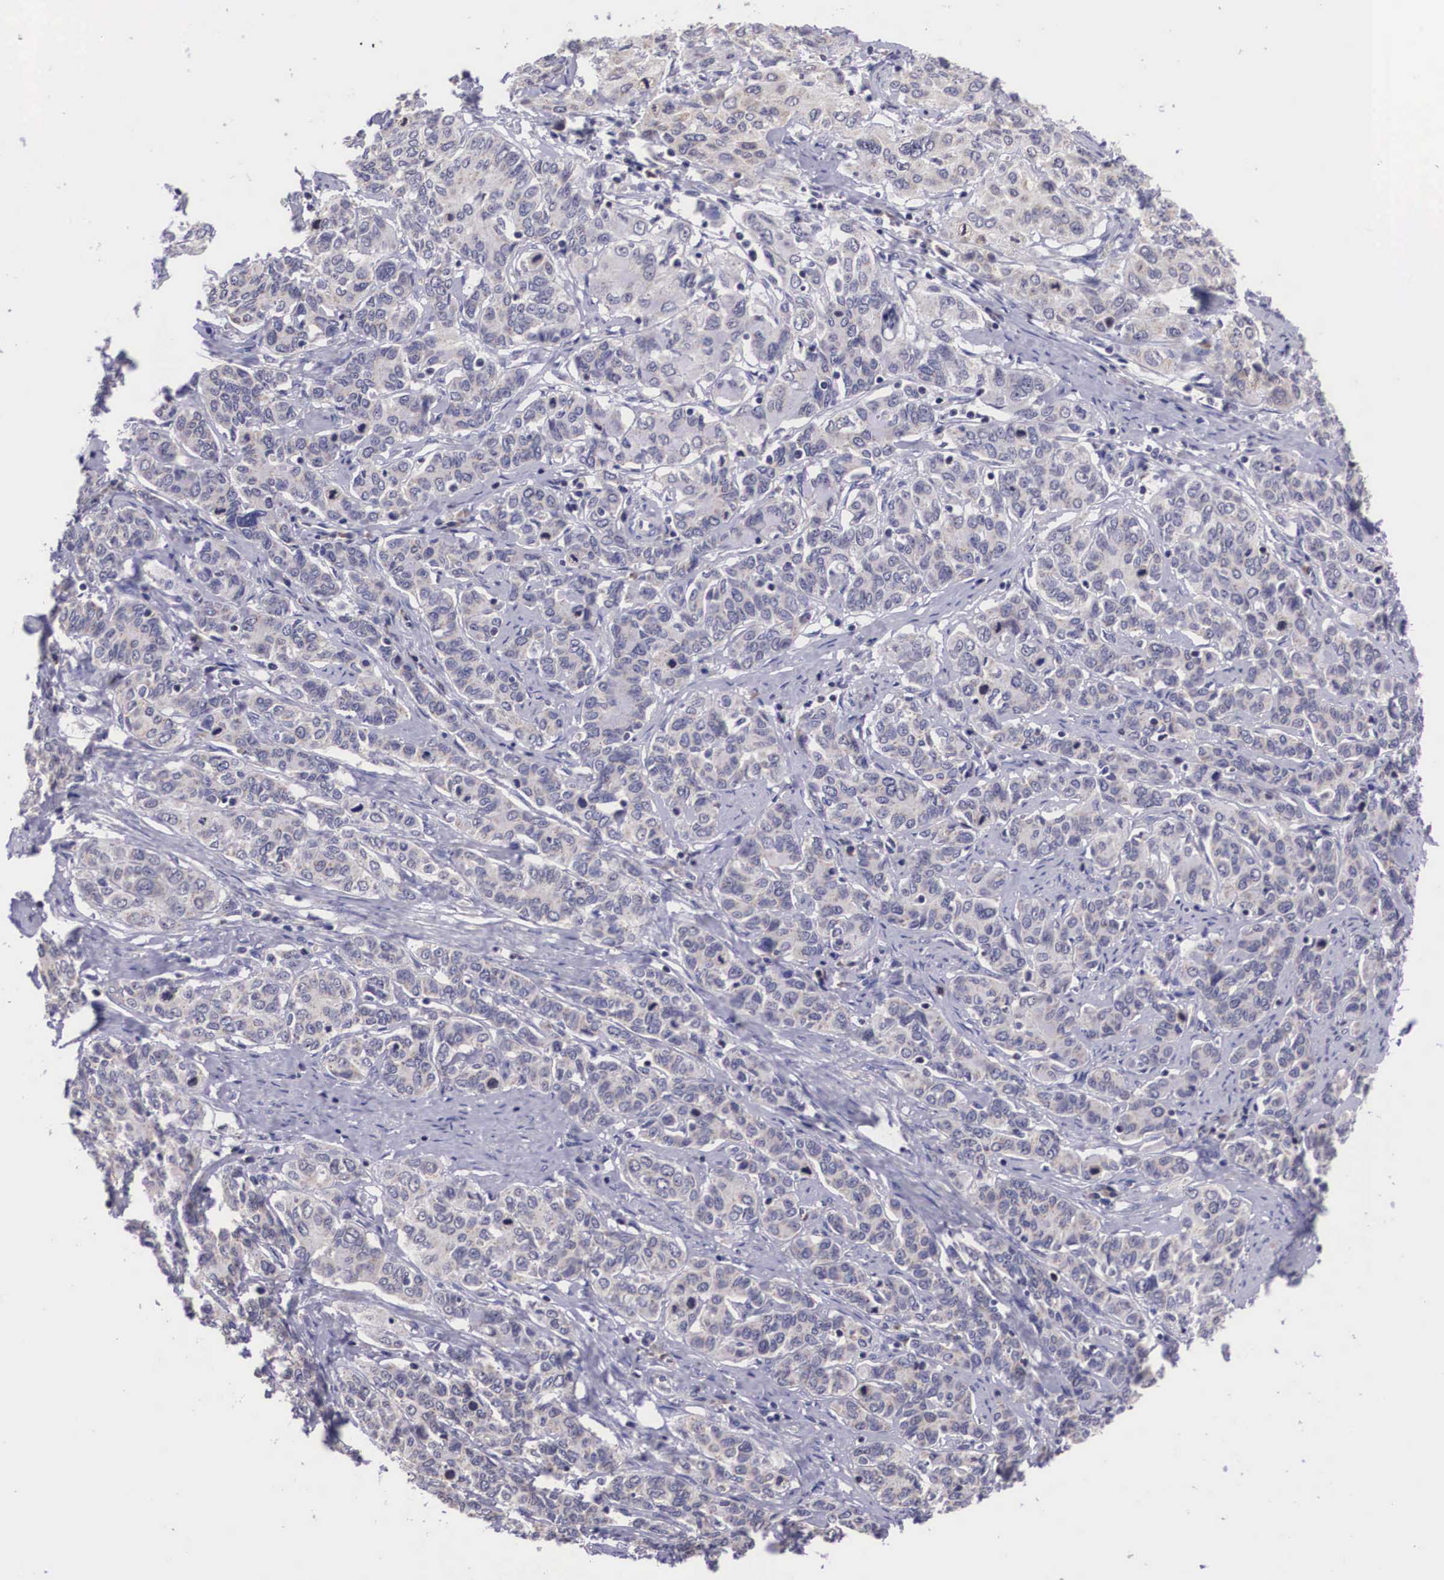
{"staining": {"intensity": "negative", "quantity": "none", "location": "none"}, "tissue": "cervical cancer", "cell_type": "Tumor cells", "image_type": "cancer", "snomed": [{"axis": "morphology", "description": "Squamous cell carcinoma, NOS"}, {"axis": "topography", "description": "Cervix"}], "caption": "Immunohistochemistry of cervical cancer (squamous cell carcinoma) exhibits no staining in tumor cells.", "gene": "ARG2", "patient": {"sex": "female", "age": 38}}